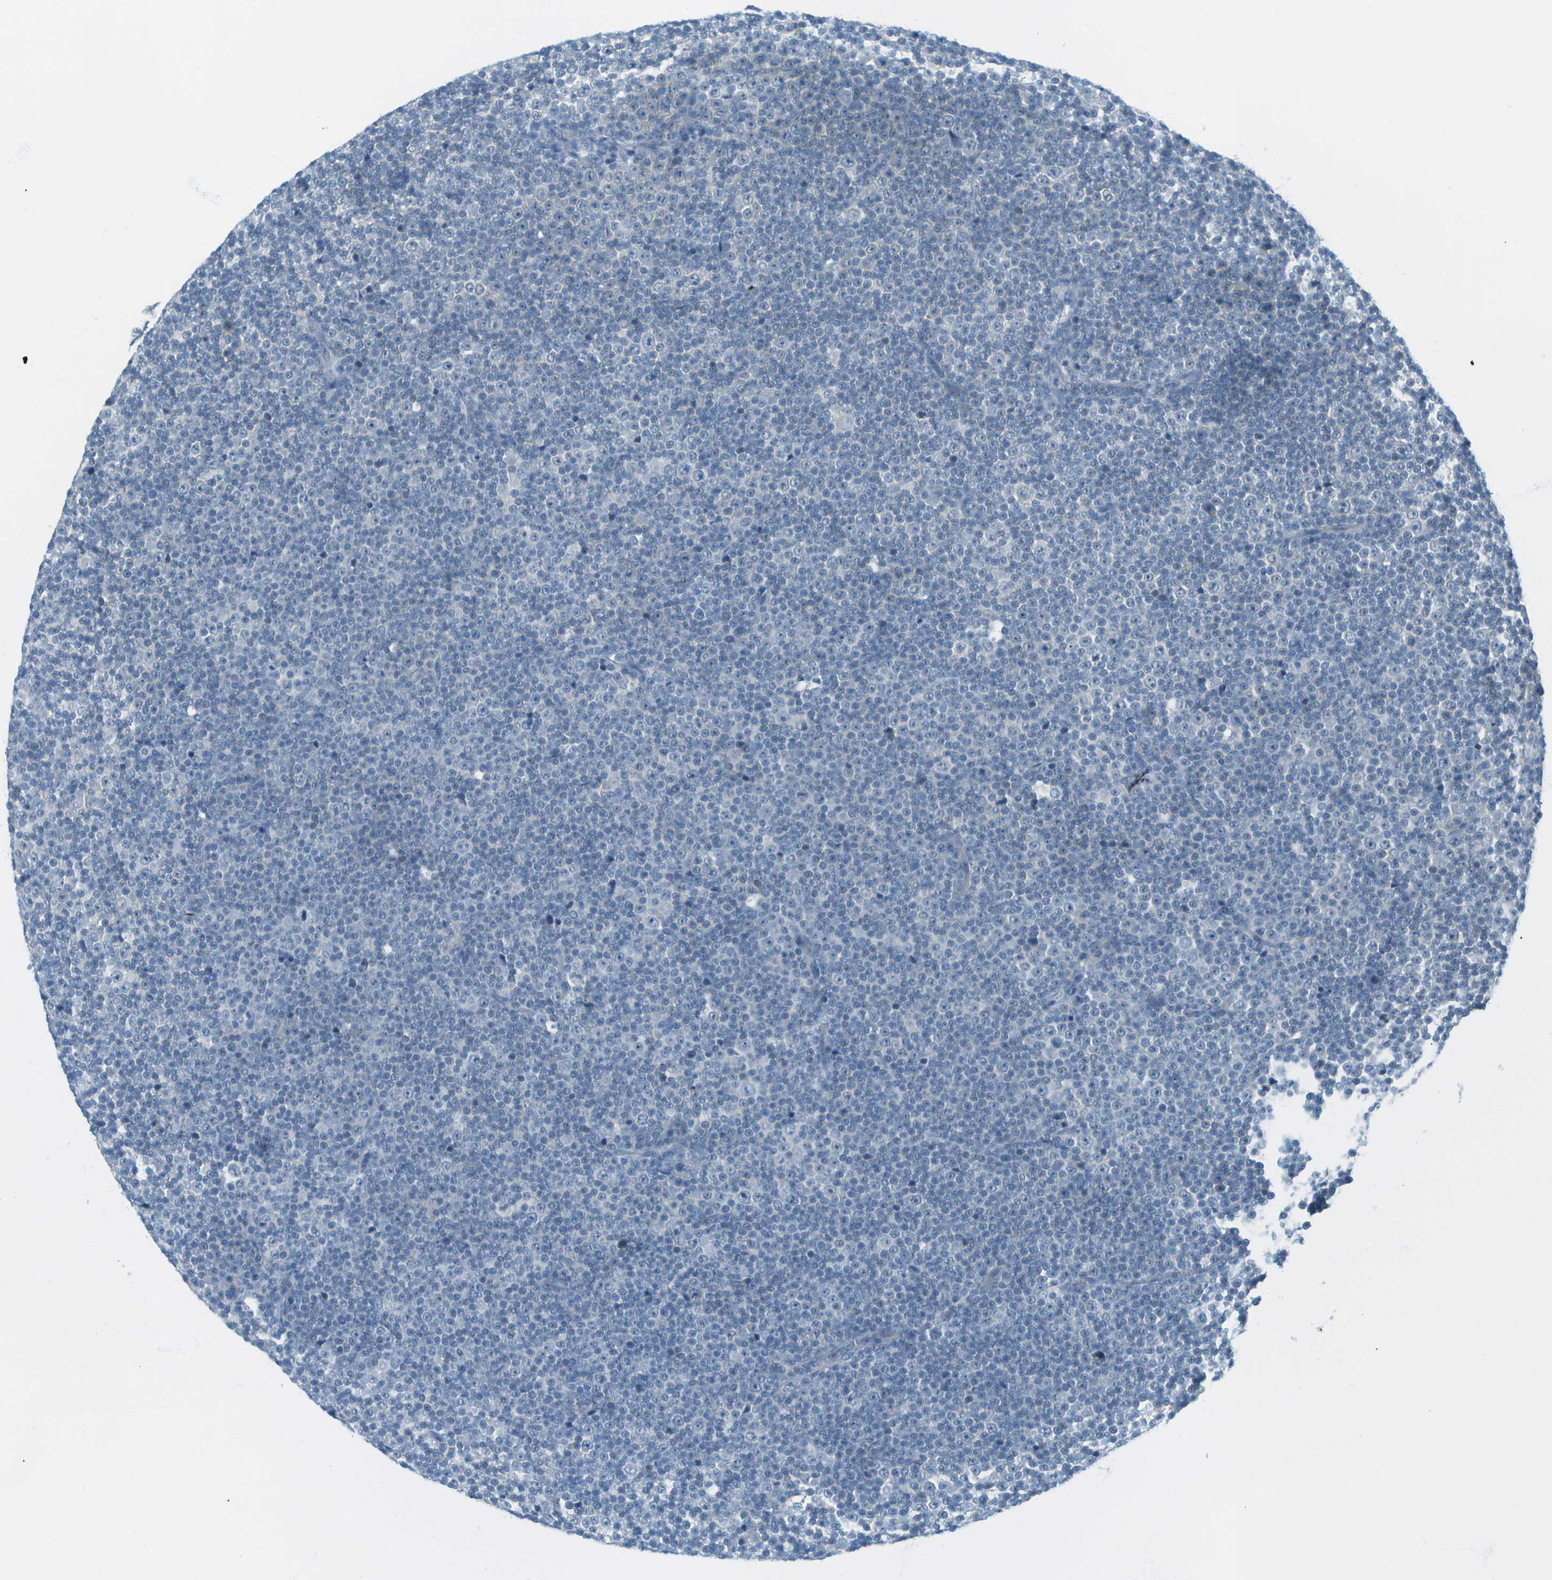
{"staining": {"intensity": "negative", "quantity": "none", "location": "none"}, "tissue": "lymphoma", "cell_type": "Tumor cells", "image_type": "cancer", "snomed": [{"axis": "morphology", "description": "Malignant lymphoma, non-Hodgkin's type, Low grade"}, {"axis": "topography", "description": "Lymph node"}], "caption": "Immunohistochemical staining of low-grade malignant lymphoma, non-Hodgkin's type demonstrates no significant positivity in tumor cells. (DAB (3,3'-diaminobenzidine) IHC, high magnification).", "gene": "SMYD5", "patient": {"sex": "female", "age": 67}}